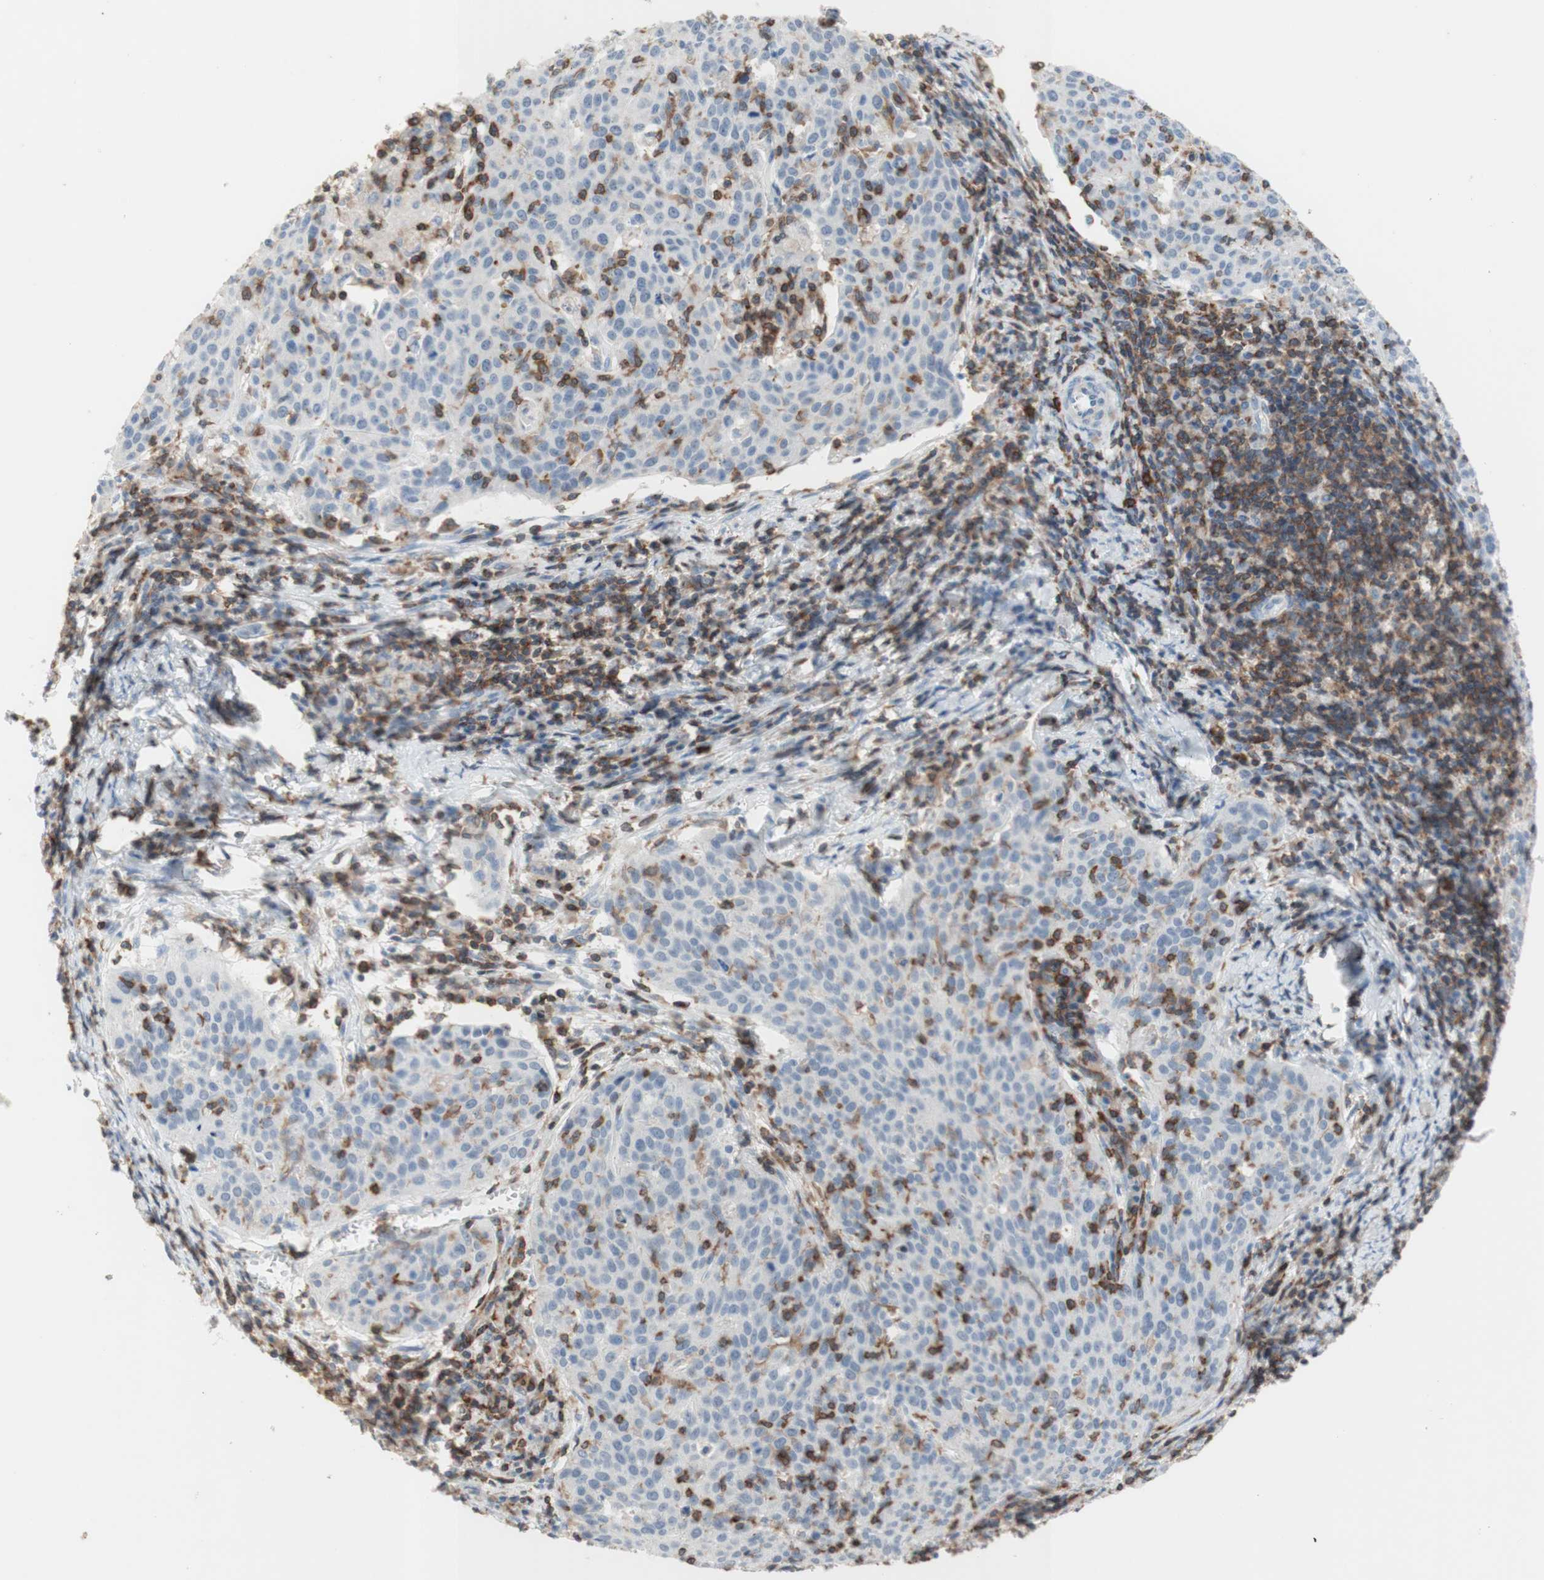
{"staining": {"intensity": "negative", "quantity": "none", "location": "none"}, "tissue": "cervical cancer", "cell_type": "Tumor cells", "image_type": "cancer", "snomed": [{"axis": "morphology", "description": "Squamous cell carcinoma, NOS"}, {"axis": "topography", "description": "Cervix"}], "caption": "Tumor cells are negative for brown protein staining in cervical cancer. Nuclei are stained in blue.", "gene": "SPINK6", "patient": {"sex": "female", "age": 38}}